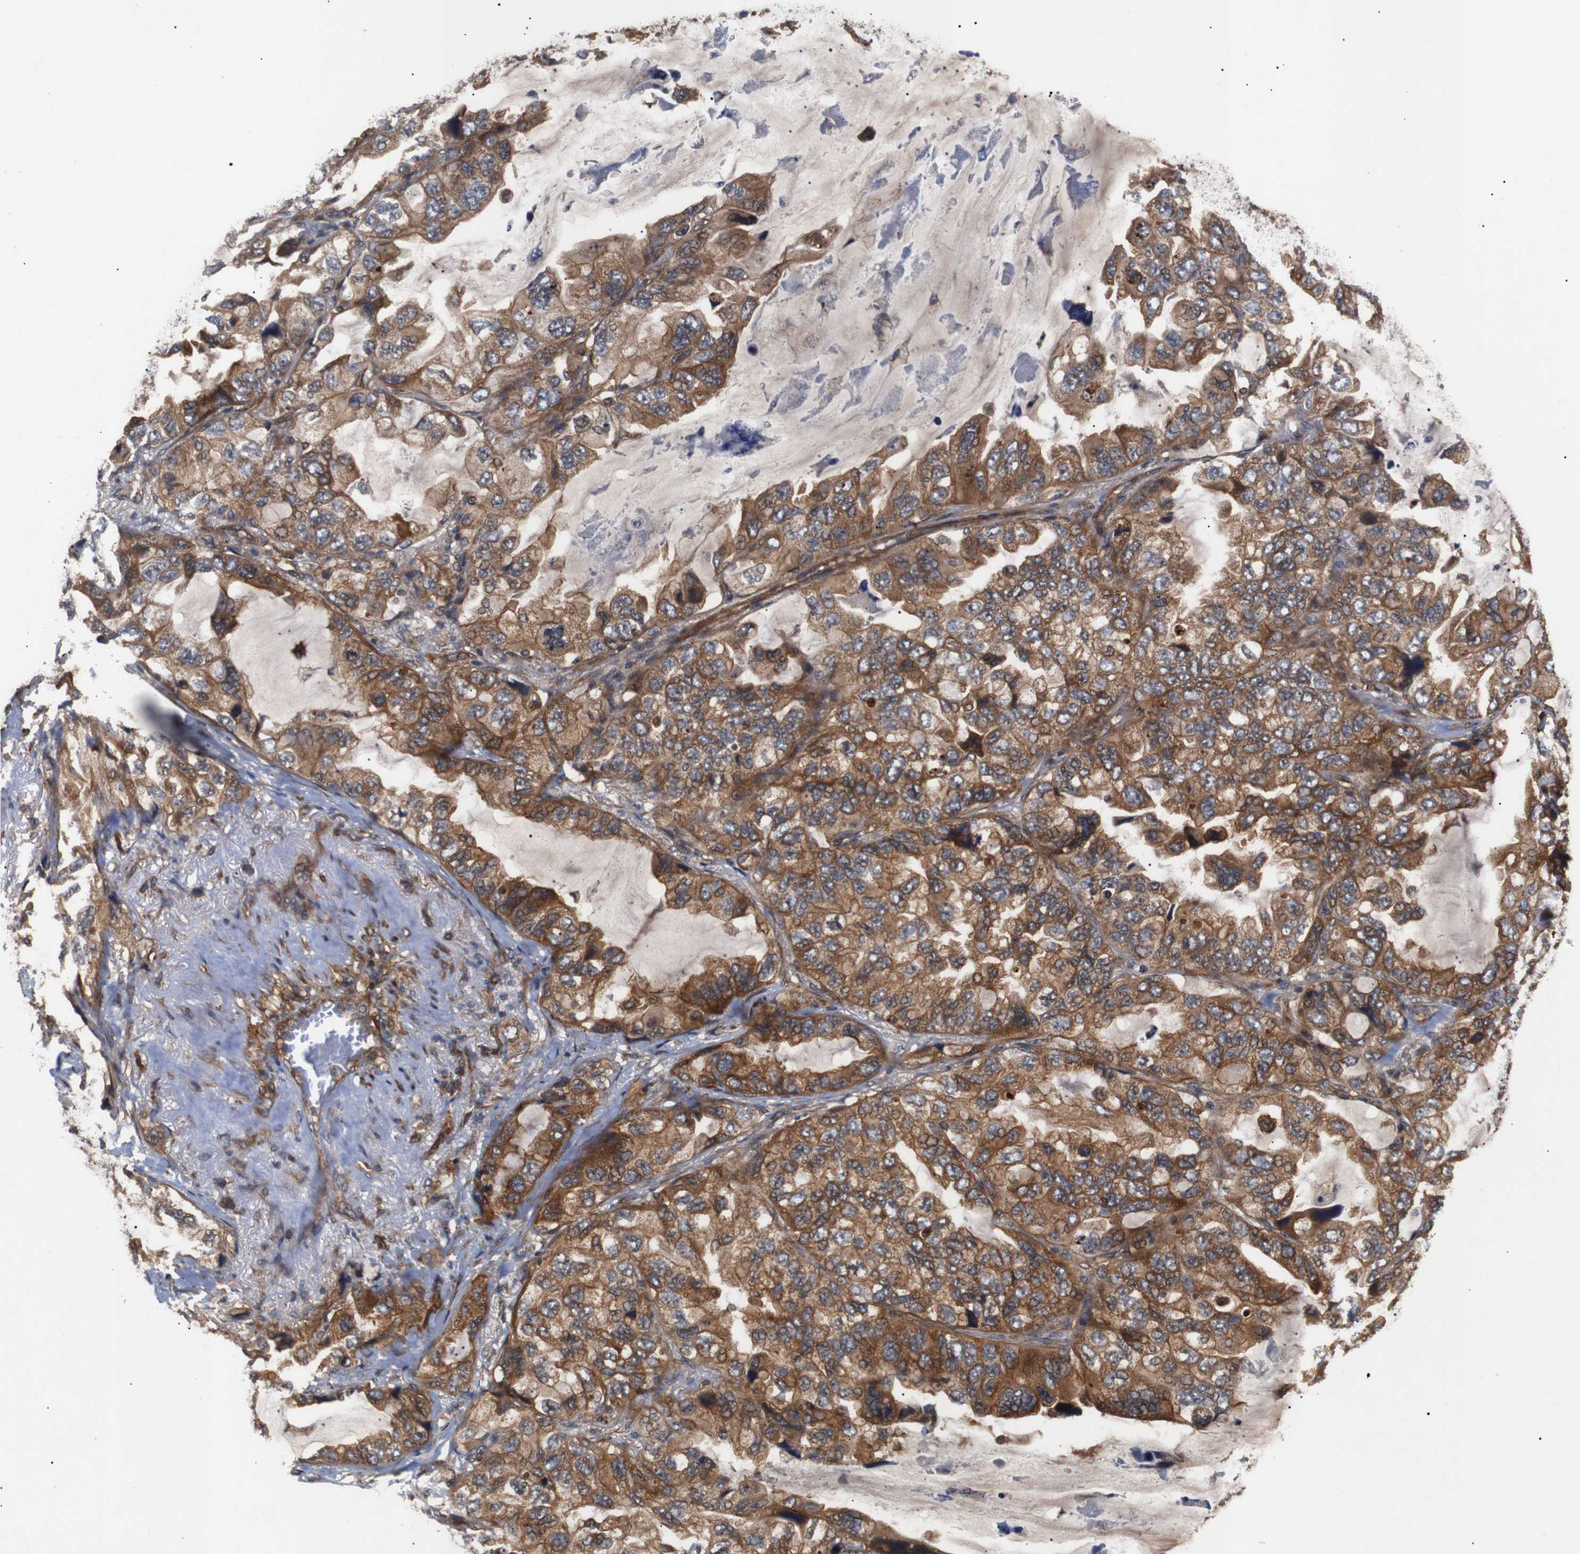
{"staining": {"intensity": "moderate", "quantity": ">75%", "location": "cytoplasmic/membranous"}, "tissue": "lung cancer", "cell_type": "Tumor cells", "image_type": "cancer", "snomed": [{"axis": "morphology", "description": "Squamous cell carcinoma, NOS"}, {"axis": "topography", "description": "Lung"}], "caption": "IHC (DAB (3,3'-diaminobenzidine)) staining of human squamous cell carcinoma (lung) demonstrates moderate cytoplasmic/membranous protein positivity in about >75% of tumor cells. The protein is stained brown, and the nuclei are stained in blue (DAB IHC with brightfield microscopy, high magnification).", "gene": "PAWR", "patient": {"sex": "female", "age": 73}}